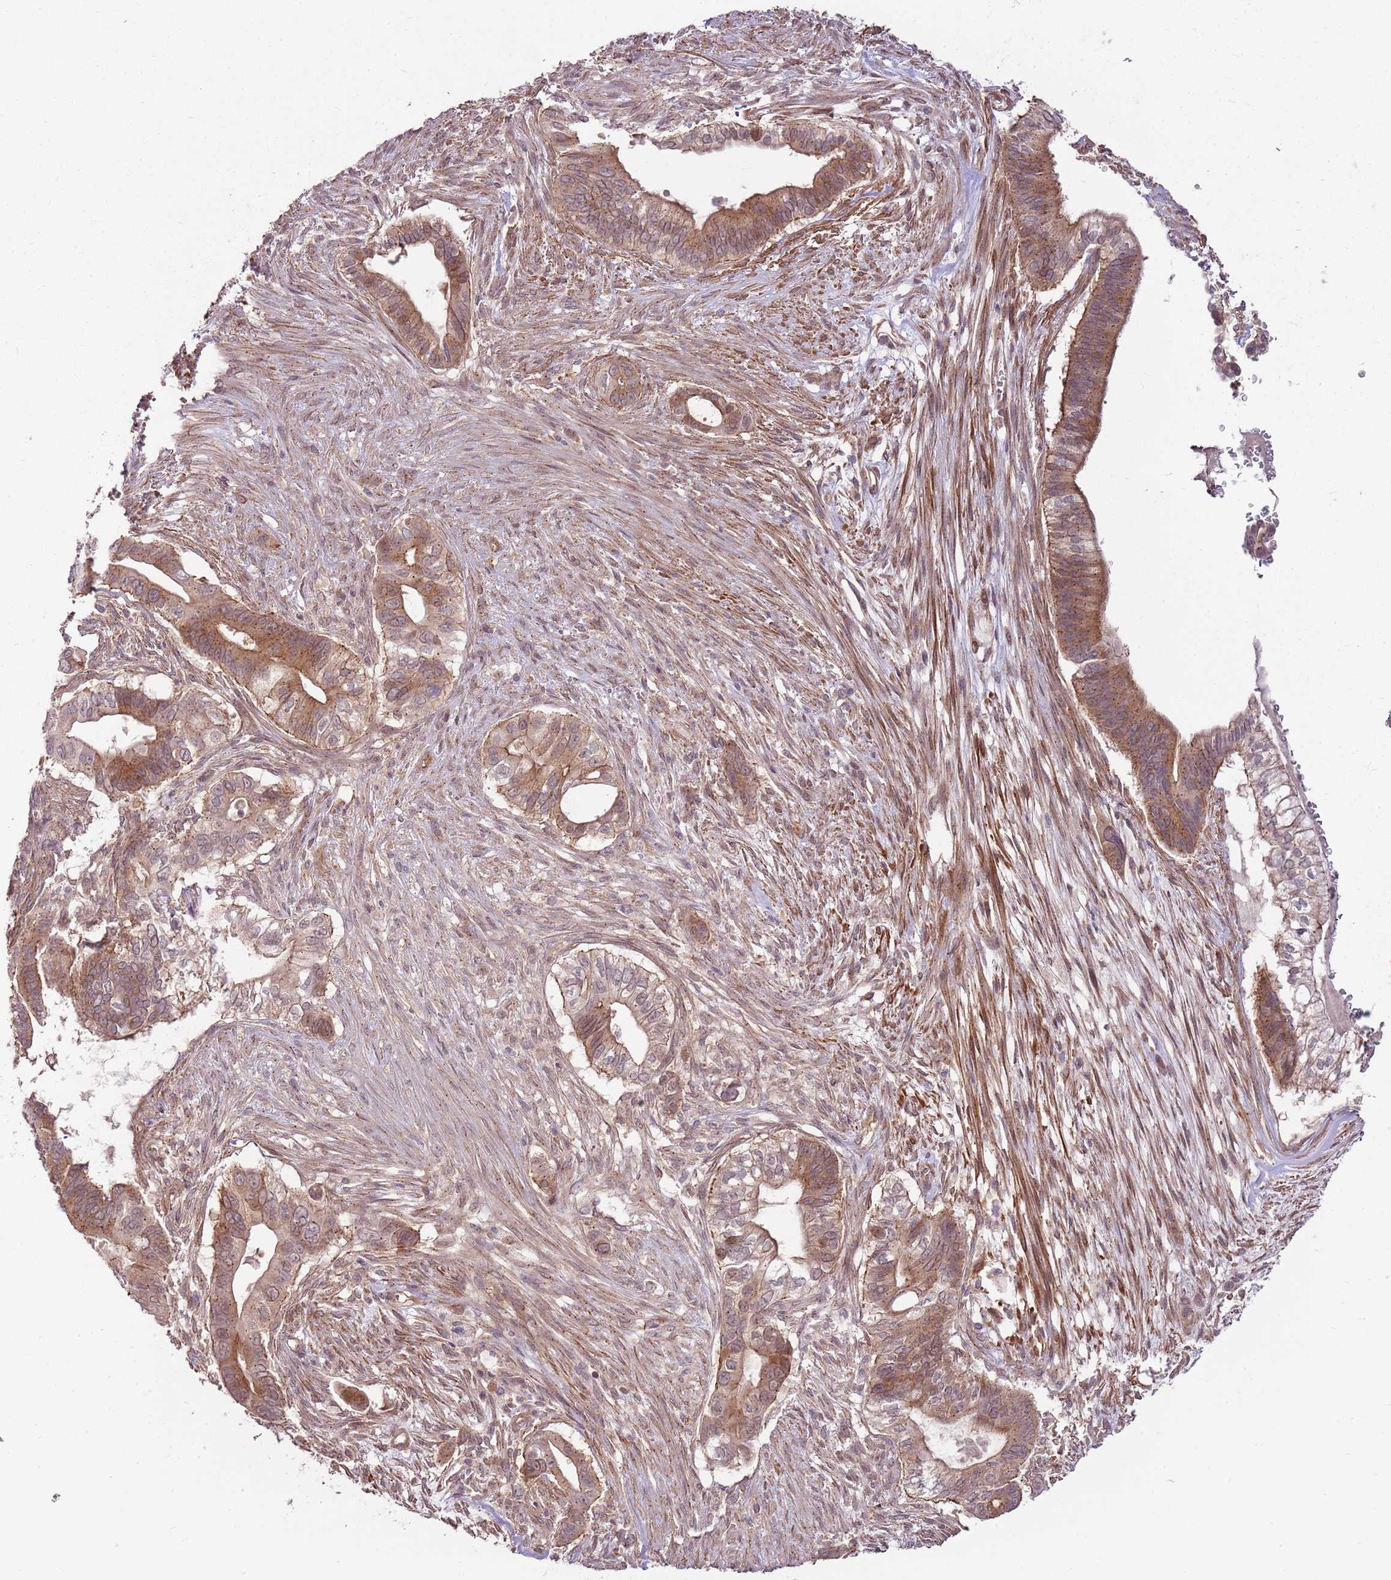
{"staining": {"intensity": "moderate", "quantity": ">75%", "location": "cytoplasmic/membranous"}, "tissue": "pancreatic cancer", "cell_type": "Tumor cells", "image_type": "cancer", "snomed": [{"axis": "morphology", "description": "Adenocarcinoma, NOS"}, {"axis": "topography", "description": "Pancreas"}], "caption": "High-magnification brightfield microscopy of adenocarcinoma (pancreatic) stained with DAB (brown) and counterstained with hematoxylin (blue). tumor cells exhibit moderate cytoplasmic/membranous expression is present in approximately>75% of cells.", "gene": "SPATA31D1", "patient": {"sex": "male", "age": 68}}